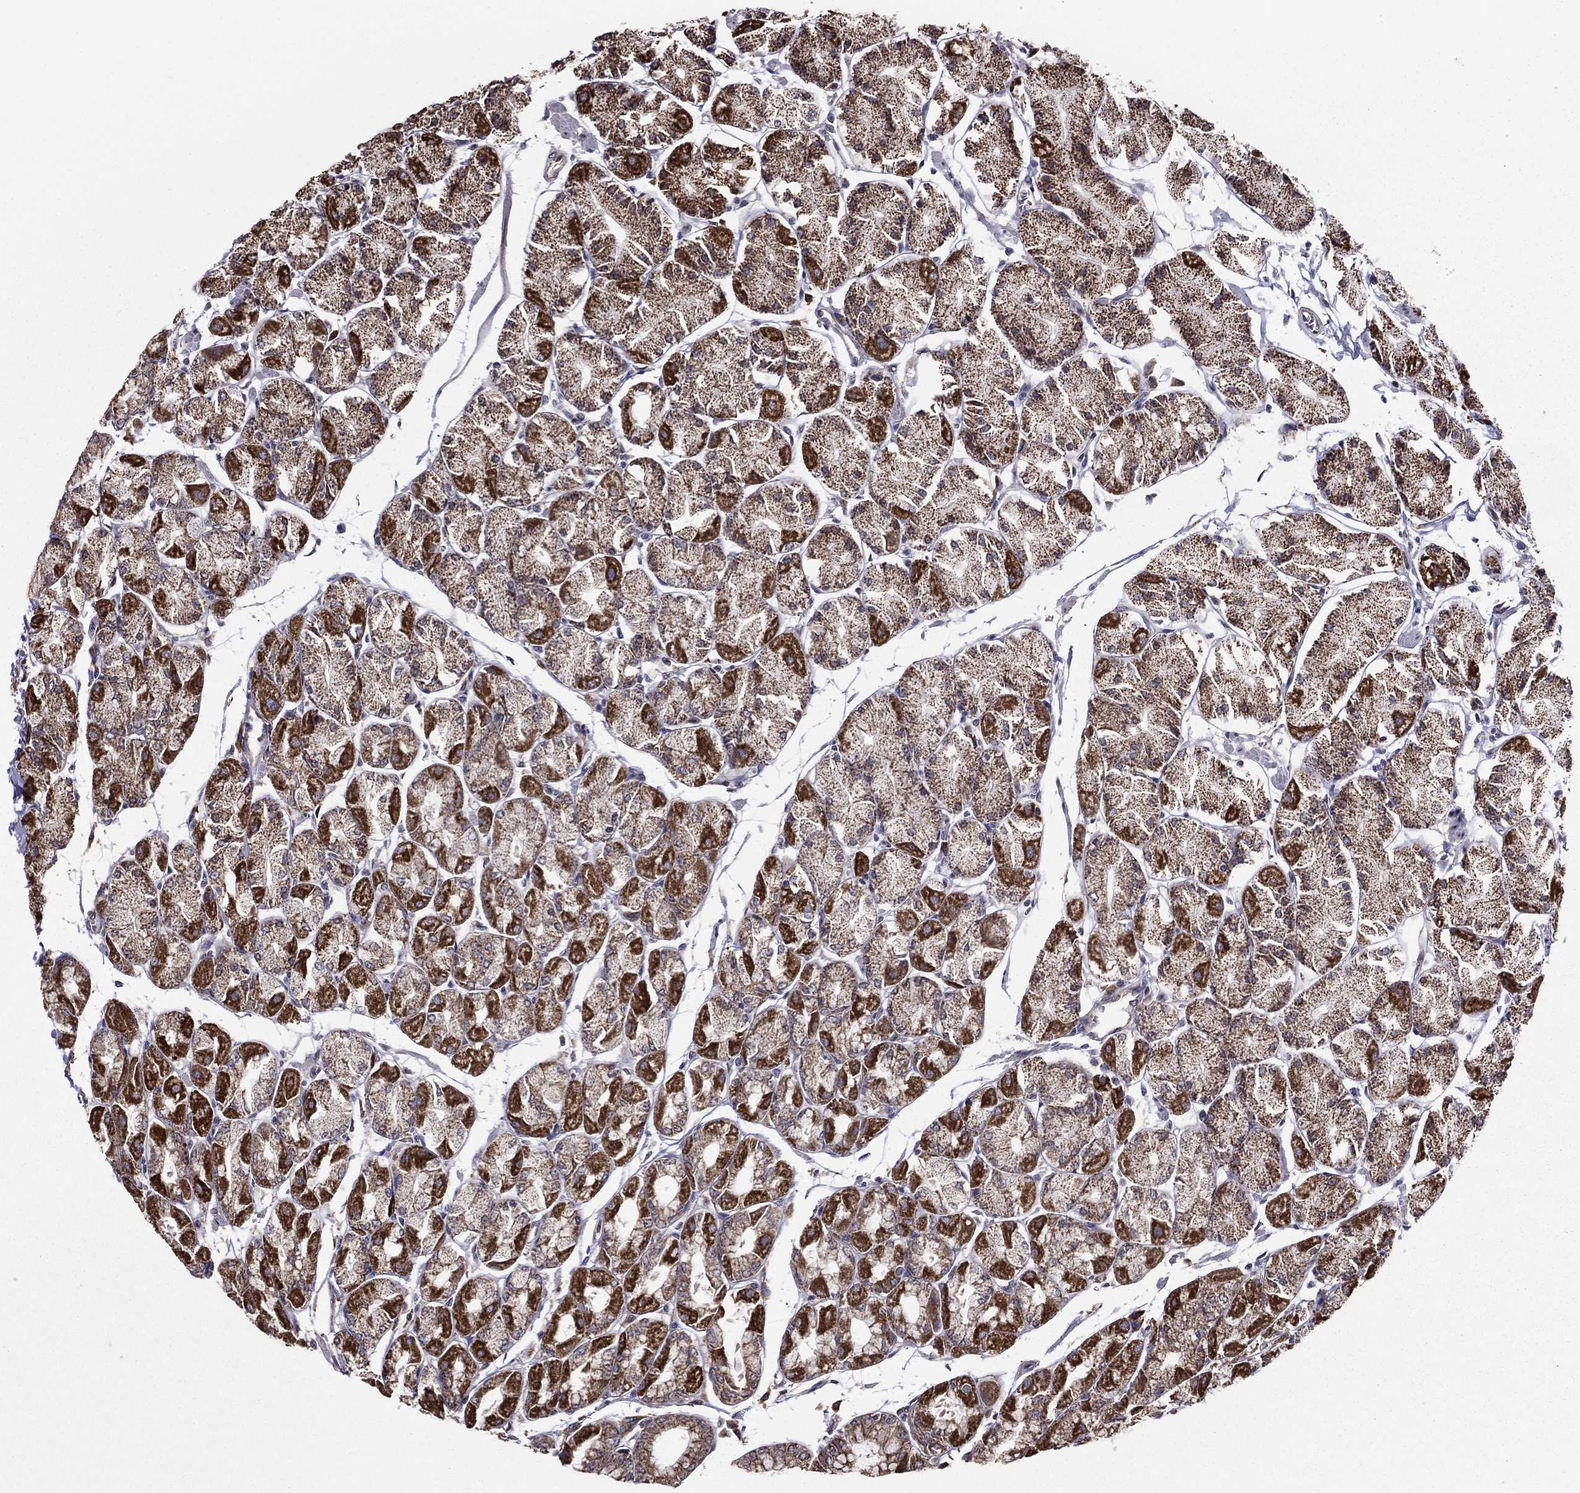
{"staining": {"intensity": "moderate", "quantity": ">75%", "location": "cytoplasmic/membranous"}, "tissue": "stomach", "cell_type": "Glandular cells", "image_type": "normal", "snomed": [{"axis": "morphology", "description": "Normal tissue, NOS"}, {"axis": "topography", "description": "Stomach, upper"}], "caption": "DAB immunohistochemical staining of benign human stomach demonstrates moderate cytoplasmic/membranous protein staining in approximately >75% of glandular cells. Using DAB (3,3'-diaminobenzidine) (brown) and hematoxylin (blue) stains, captured at high magnification using brightfield microscopy.", "gene": "NKIRAS1", "patient": {"sex": "male", "age": 60}}